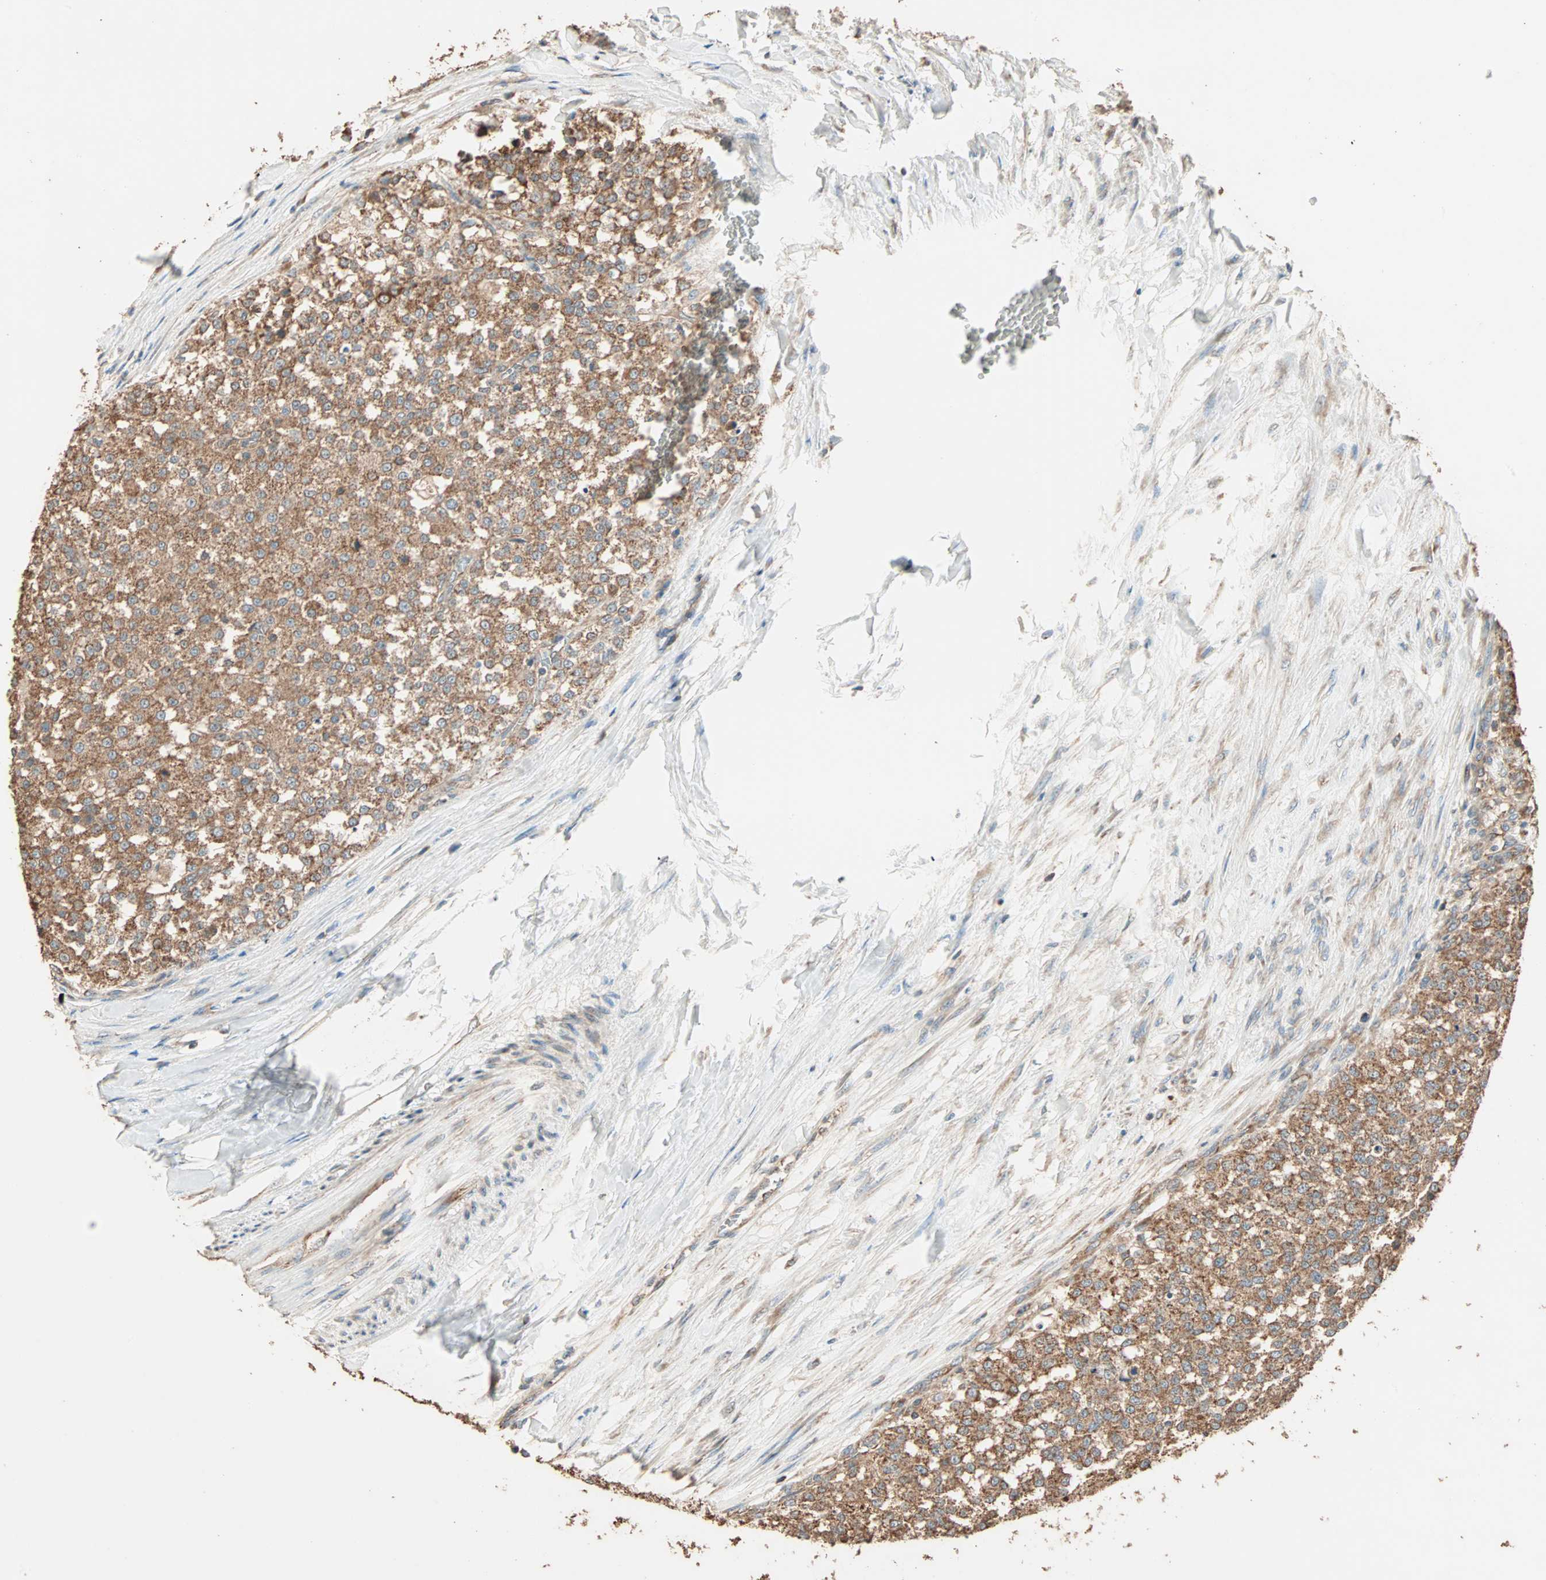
{"staining": {"intensity": "moderate", "quantity": ">75%", "location": "cytoplasmic/membranous"}, "tissue": "testis cancer", "cell_type": "Tumor cells", "image_type": "cancer", "snomed": [{"axis": "morphology", "description": "Seminoma, NOS"}, {"axis": "topography", "description": "Testis"}], "caption": "Protein staining by immunohistochemistry (IHC) demonstrates moderate cytoplasmic/membranous expression in approximately >75% of tumor cells in testis cancer.", "gene": "EIF4G2", "patient": {"sex": "male", "age": 59}}